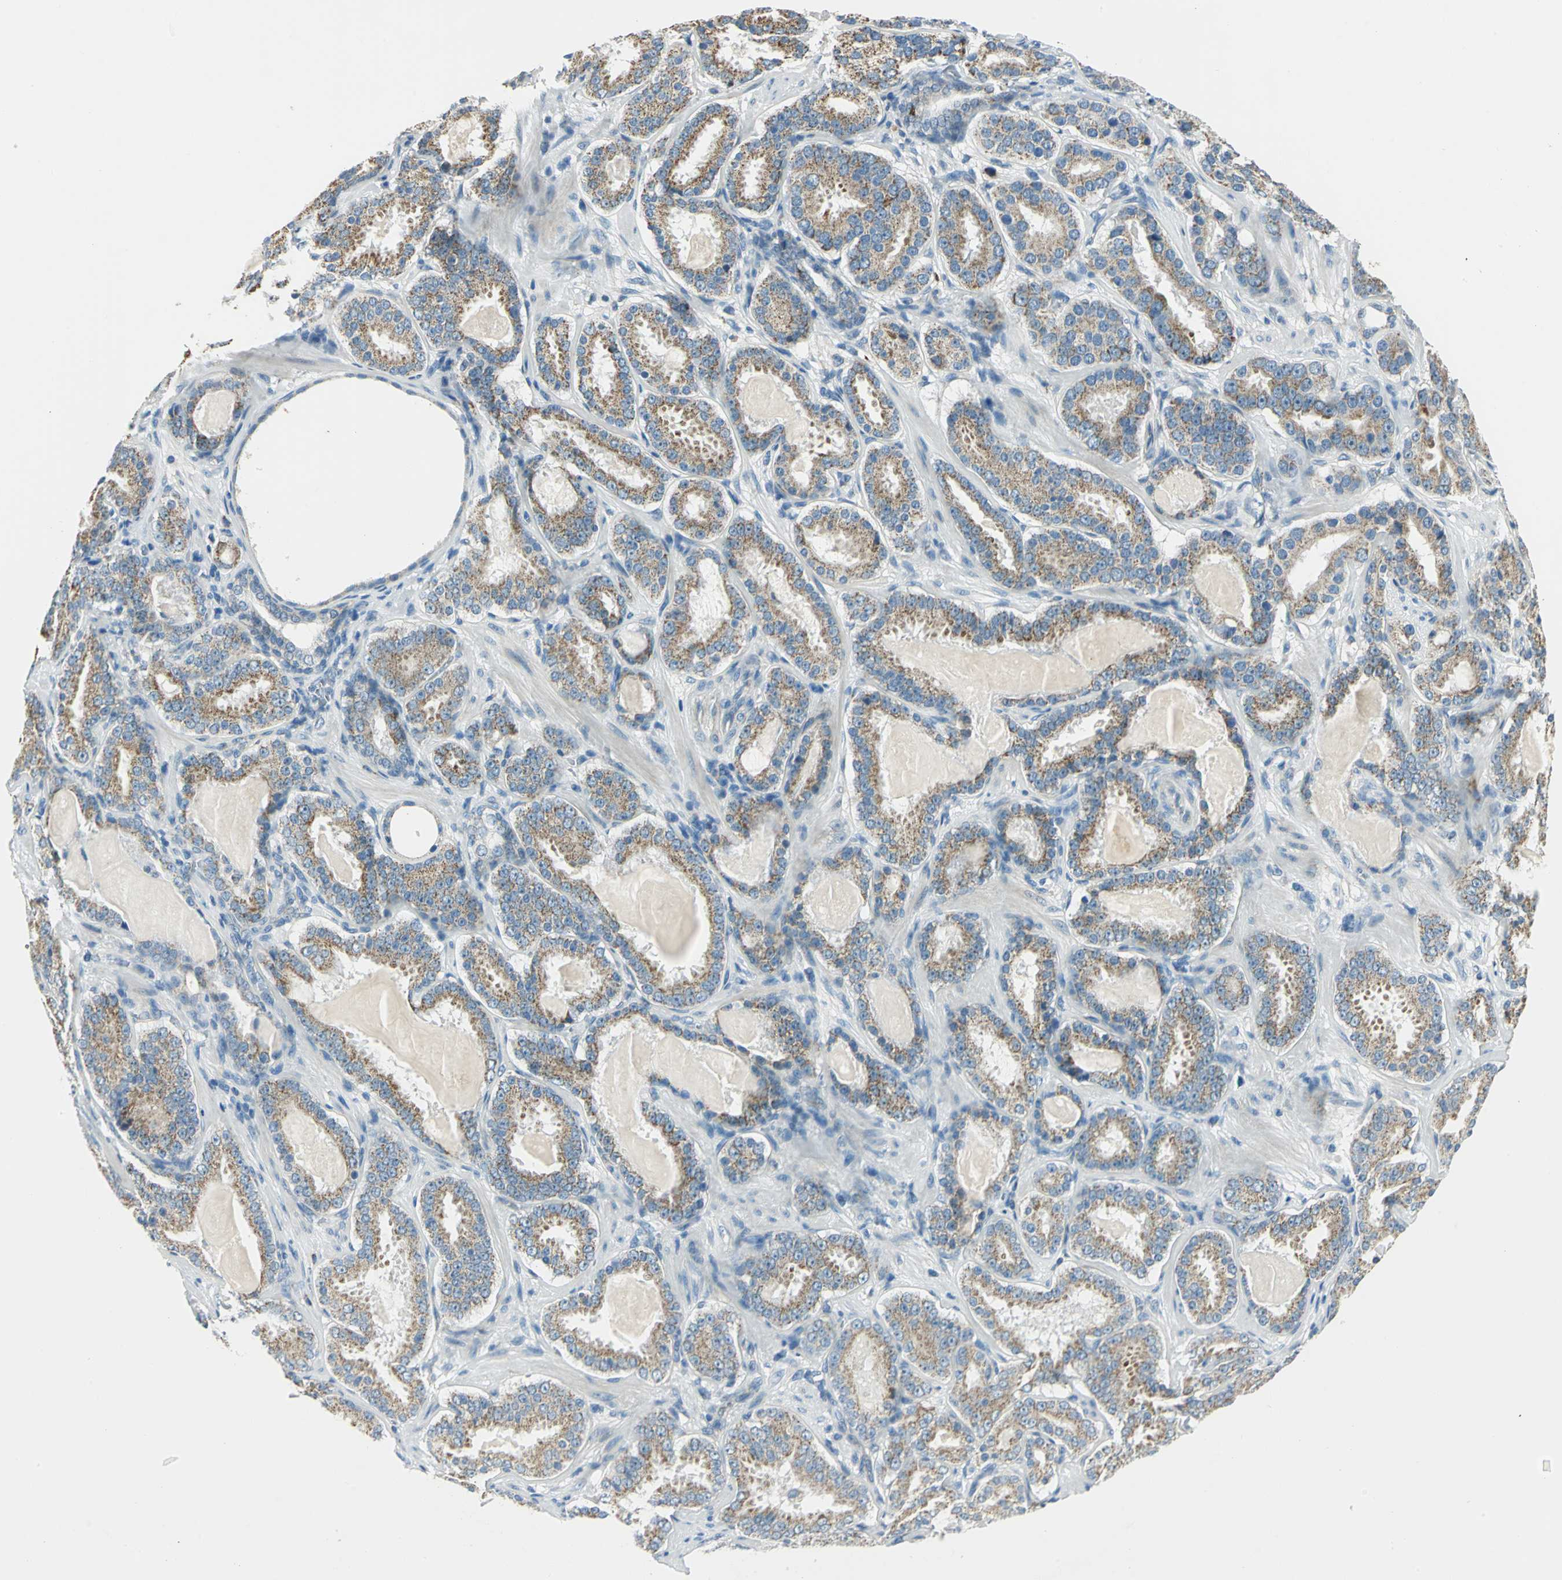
{"staining": {"intensity": "moderate", "quantity": ">75%", "location": "cytoplasmic/membranous"}, "tissue": "prostate cancer", "cell_type": "Tumor cells", "image_type": "cancer", "snomed": [{"axis": "morphology", "description": "Adenocarcinoma, Low grade"}, {"axis": "topography", "description": "Prostate"}], "caption": "The micrograph displays a brown stain indicating the presence of a protein in the cytoplasmic/membranous of tumor cells in prostate cancer (adenocarcinoma (low-grade)).", "gene": "ACADM", "patient": {"sex": "male", "age": 59}}